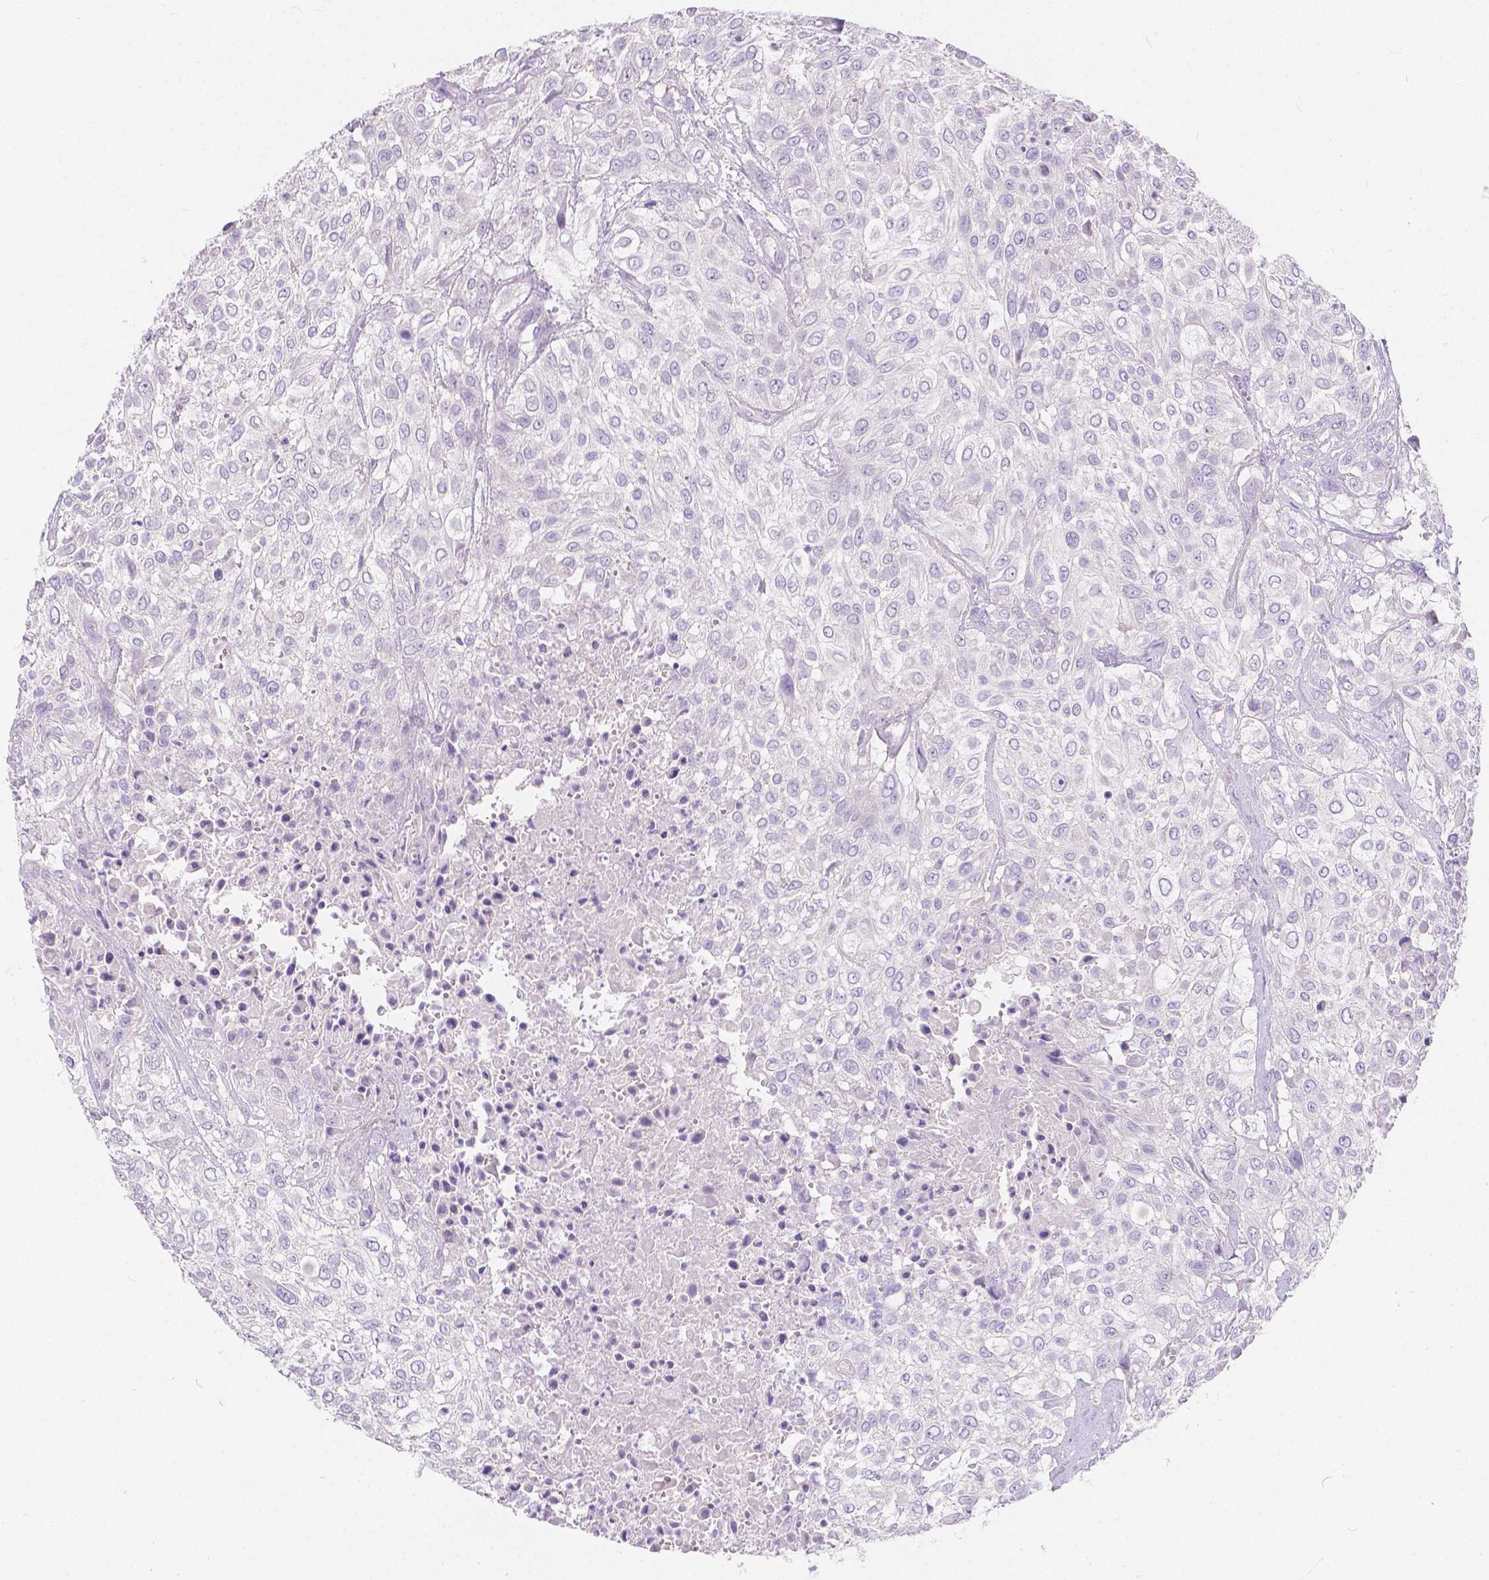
{"staining": {"intensity": "negative", "quantity": "none", "location": "none"}, "tissue": "urothelial cancer", "cell_type": "Tumor cells", "image_type": "cancer", "snomed": [{"axis": "morphology", "description": "Urothelial carcinoma, High grade"}, {"axis": "topography", "description": "Urinary bladder"}], "caption": "Immunohistochemistry image of neoplastic tissue: urothelial cancer stained with DAB (3,3'-diaminobenzidine) reveals no significant protein positivity in tumor cells. (Stains: DAB (3,3'-diaminobenzidine) IHC with hematoxylin counter stain, Microscopy: brightfield microscopy at high magnification).", "gene": "RNF186", "patient": {"sex": "male", "age": 57}}